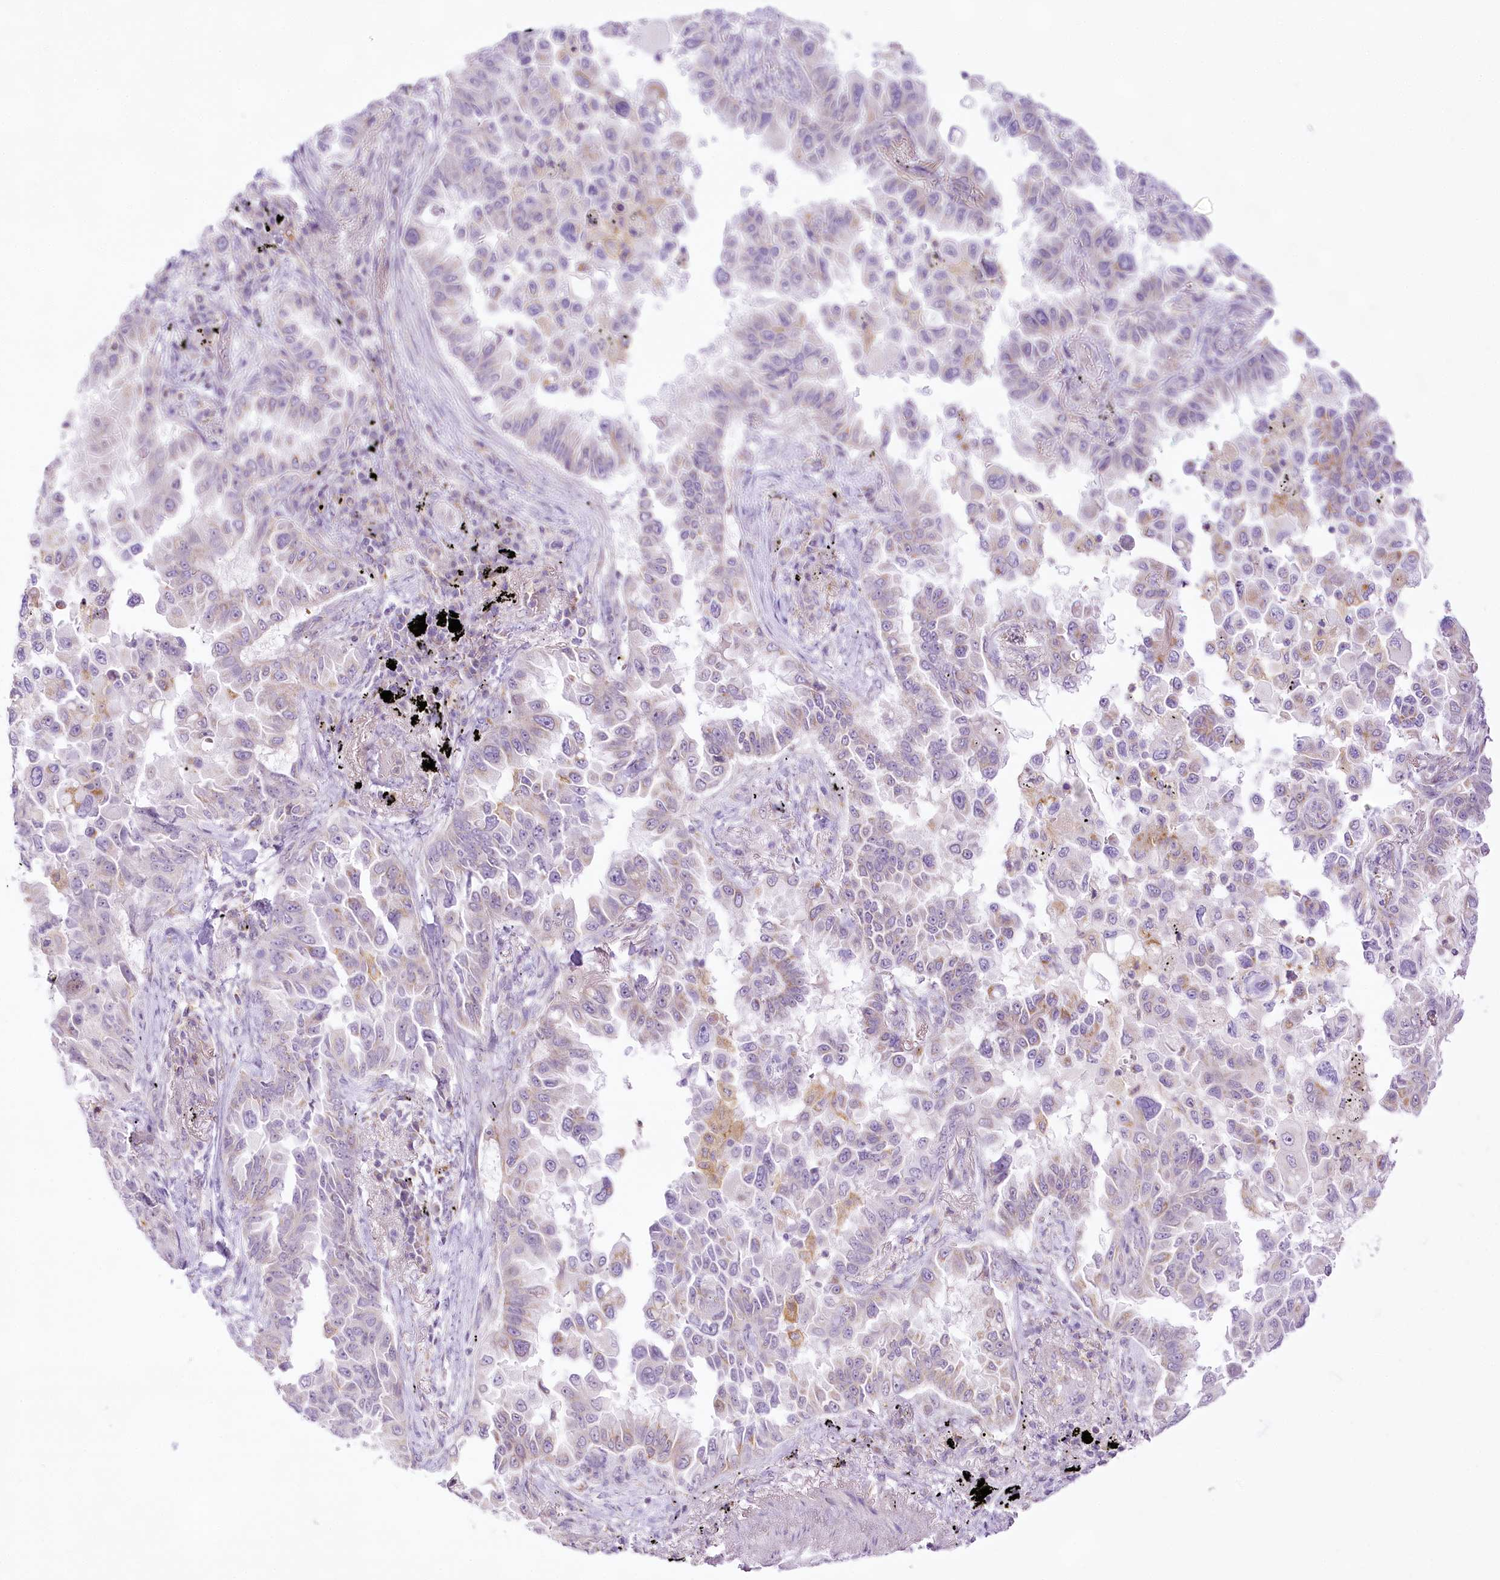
{"staining": {"intensity": "negative", "quantity": "none", "location": "none"}, "tissue": "lung cancer", "cell_type": "Tumor cells", "image_type": "cancer", "snomed": [{"axis": "morphology", "description": "Adenocarcinoma, NOS"}, {"axis": "topography", "description": "Lung"}], "caption": "Protein analysis of lung cancer (adenocarcinoma) reveals no significant staining in tumor cells.", "gene": "CCDC30", "patient": {"sex": "female", "age": 67}}